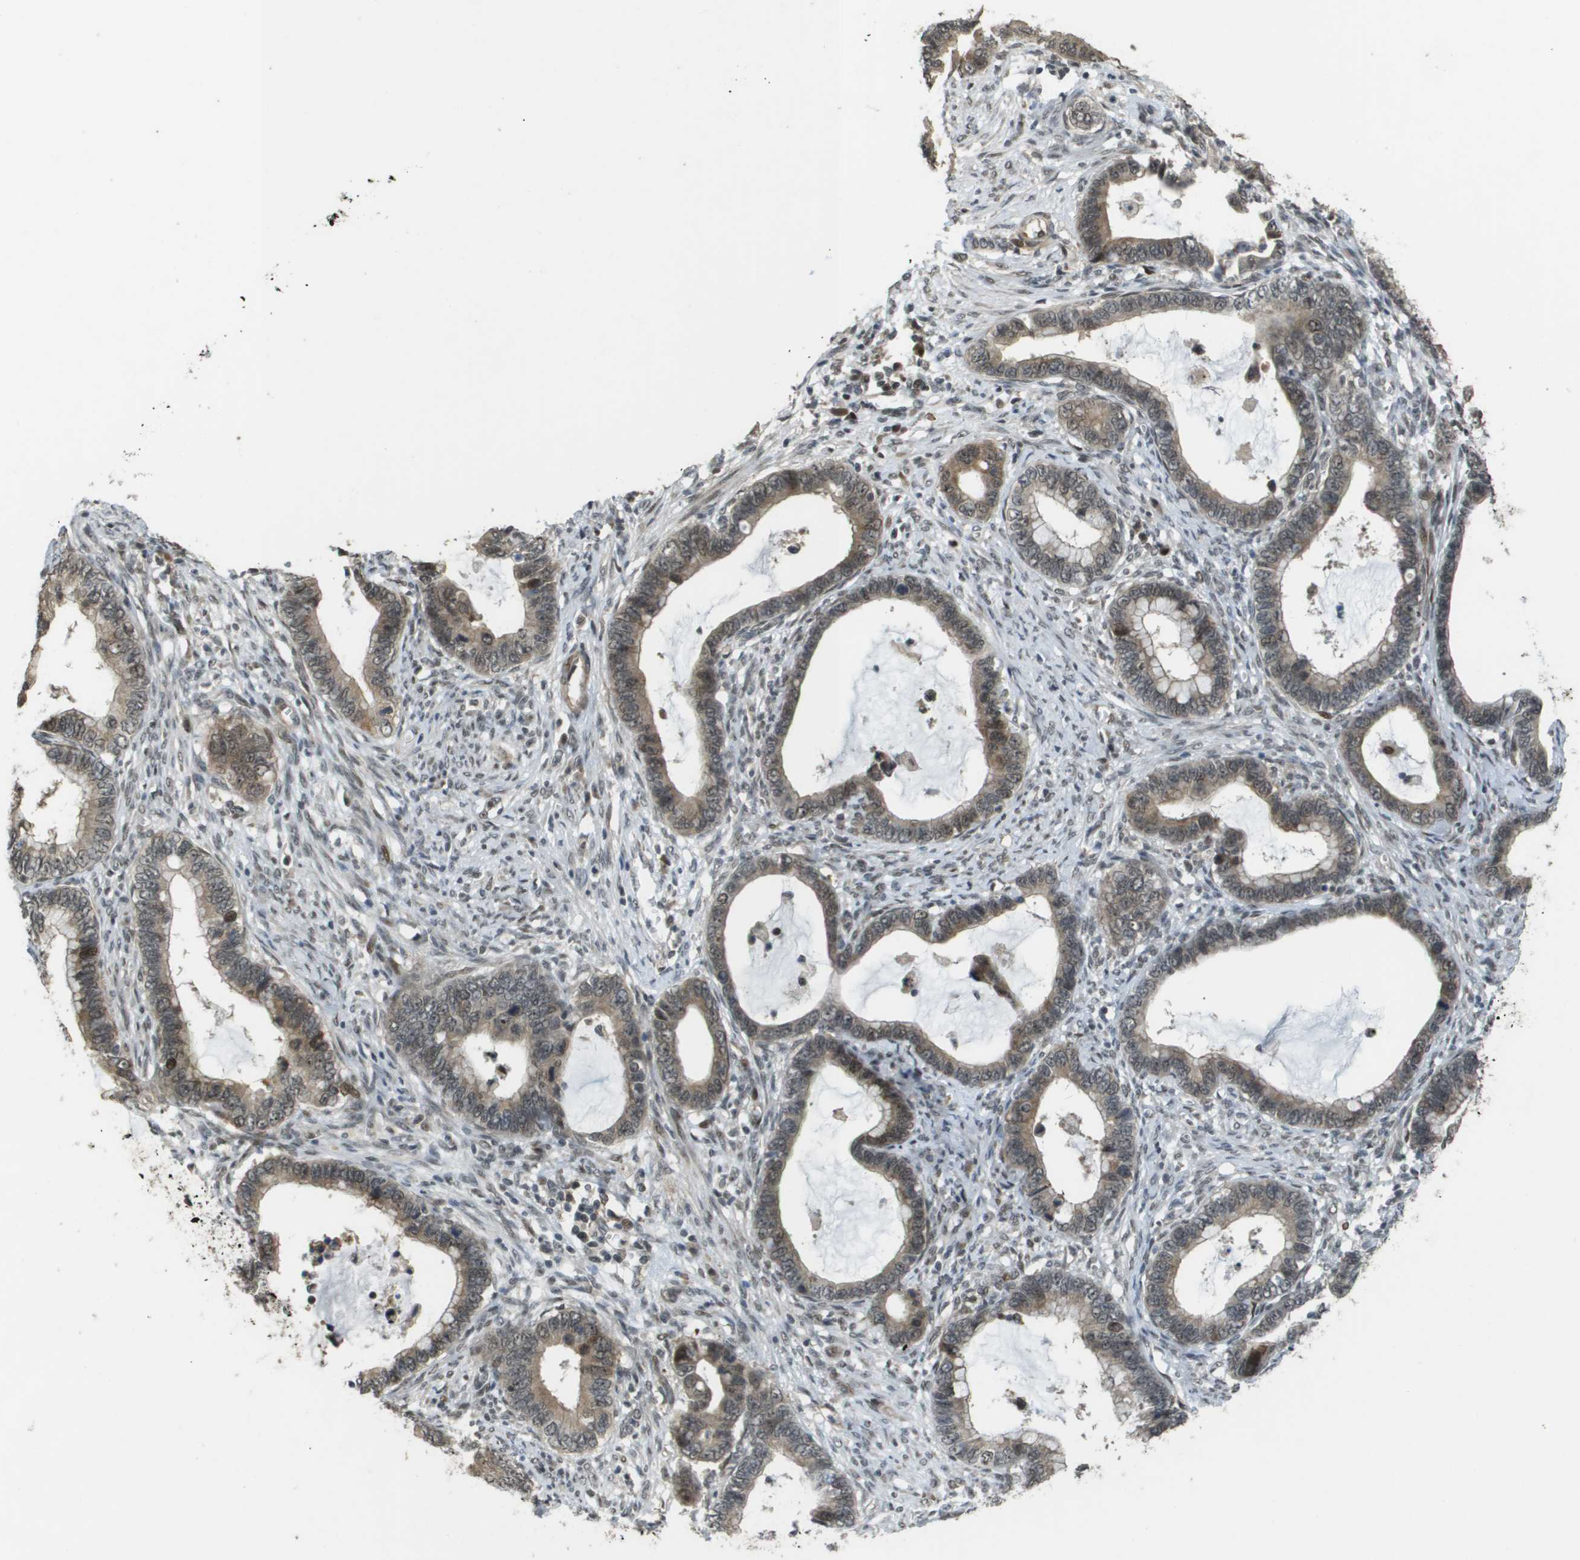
{"staining": {"intensity": "moderate", "quantity": ">75%", "location": "cytoplasmic/membranous"}, "tissue": "cervical cancer", "cell_type": "Tumor cells", "image_type": "cancer", "snomed": [{"axis": "morphology", "description": "Adenocarcinoma, NOS"}, {"axis": "topography", "description": "Cervix"}], "caption": "Immunohistochemistry (IHC) photomicrograph of neoplastic tissue: human cervical cancer (adenocarcinoma) stained using immunohistochemistry (IHC) shows medium levels of moderate protein expression localized specifically in the cytoplasmic/membranous of tumor cells, appearing as a cytoplasmic/membranous brown color.", "gene": "KAT5", "patient": {"sex": "female", "age": 44}}